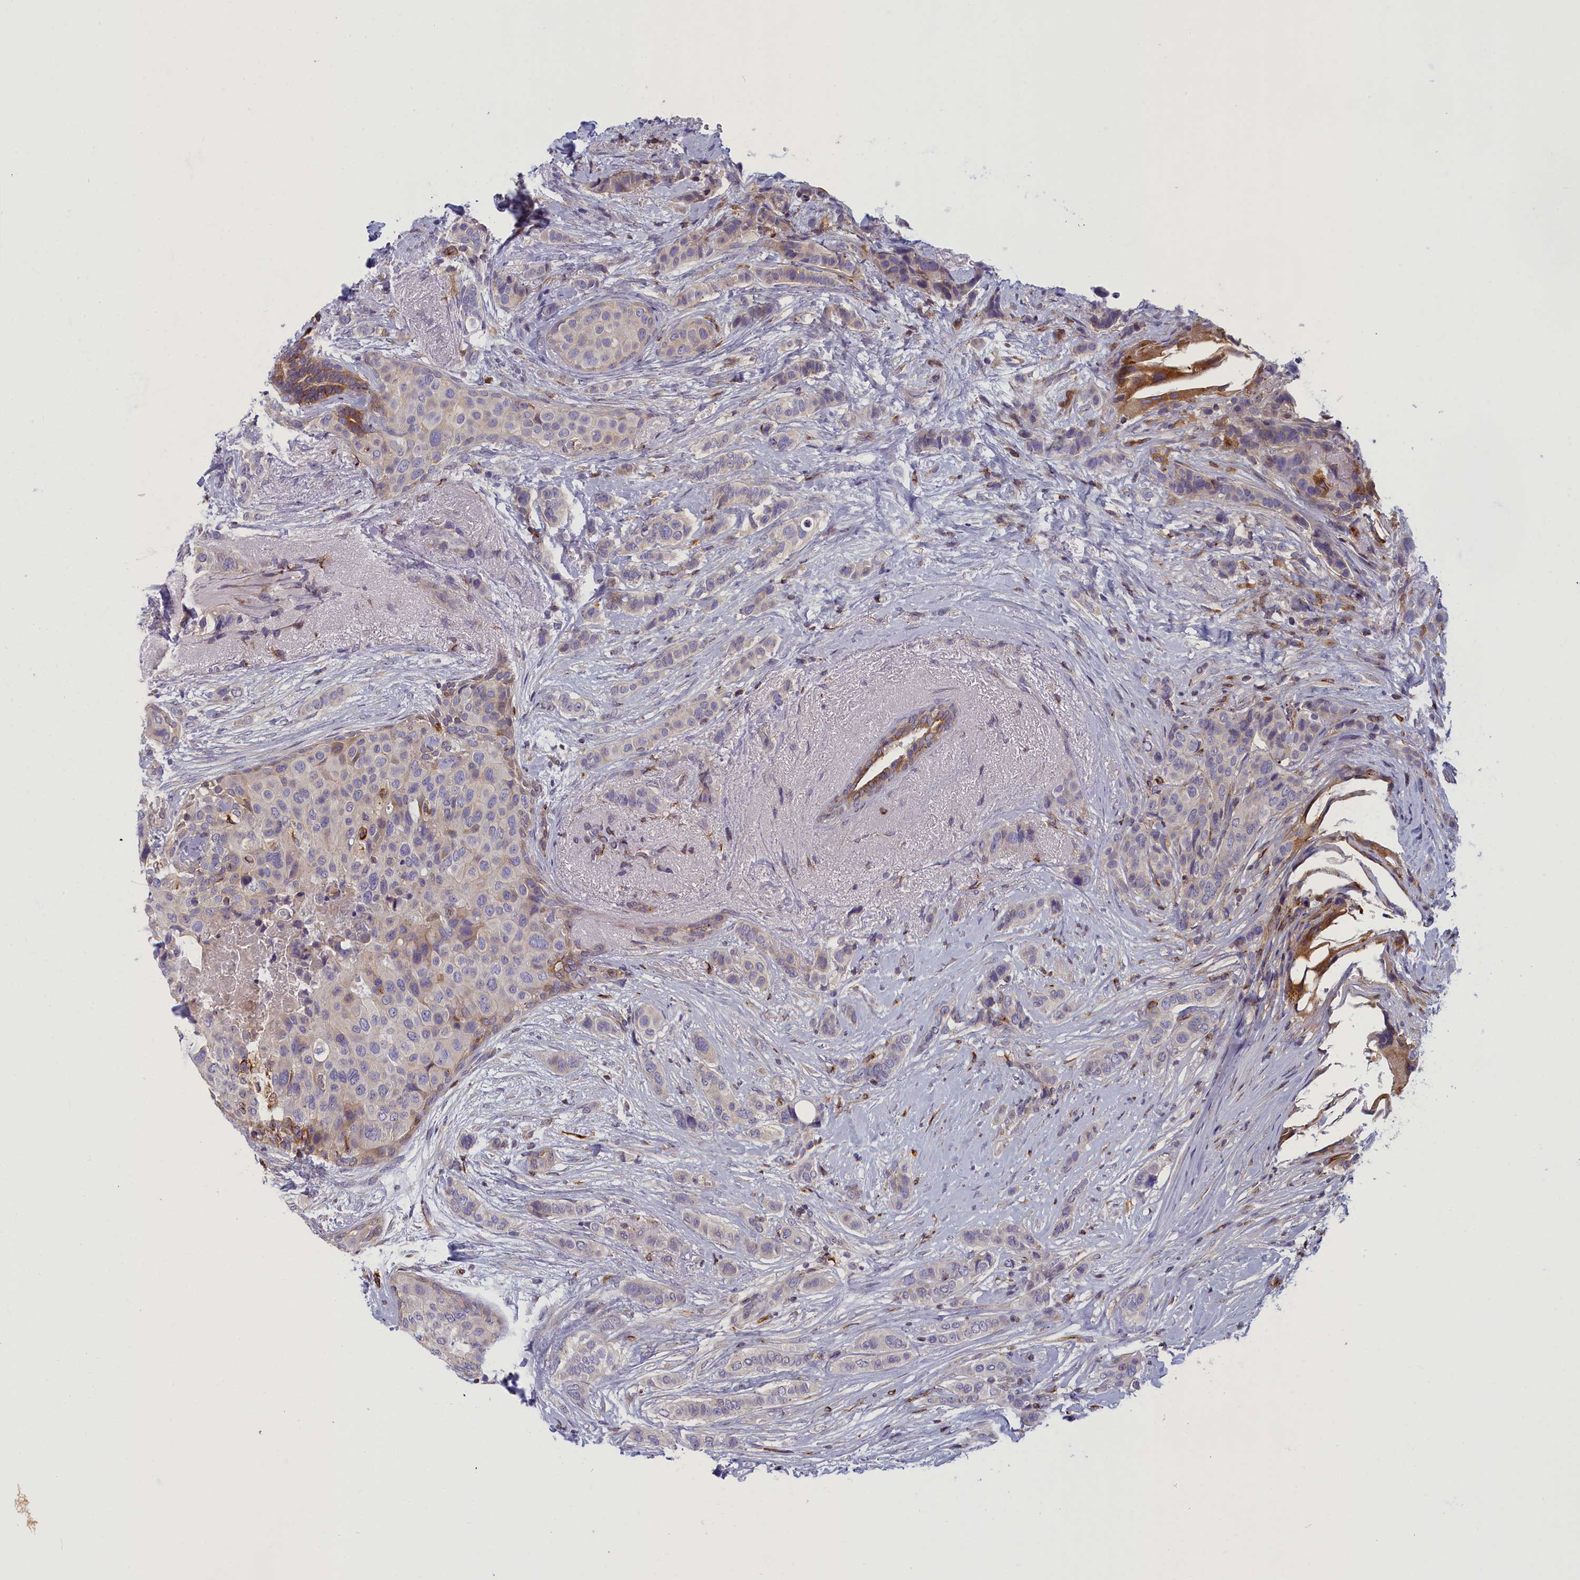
{"staining": {"intensity": "negative", "quantity": "none", "location": "none"}, "tissue": "breast cancer", "cell_type": "Tumor cells", "image_type": "cancer", "snomed": [{"axis": "morphology", "description": "Lobular carcinoma"}, {"axis": "topography", "description": "Breast"}], "caption": "Tumor cells show no significant protein expression in breast cancer (lobular carcinoma). (DAB IHC, high magnification).", "gene": "NOL10", "patient": {"sex": "female", "age": 51}}